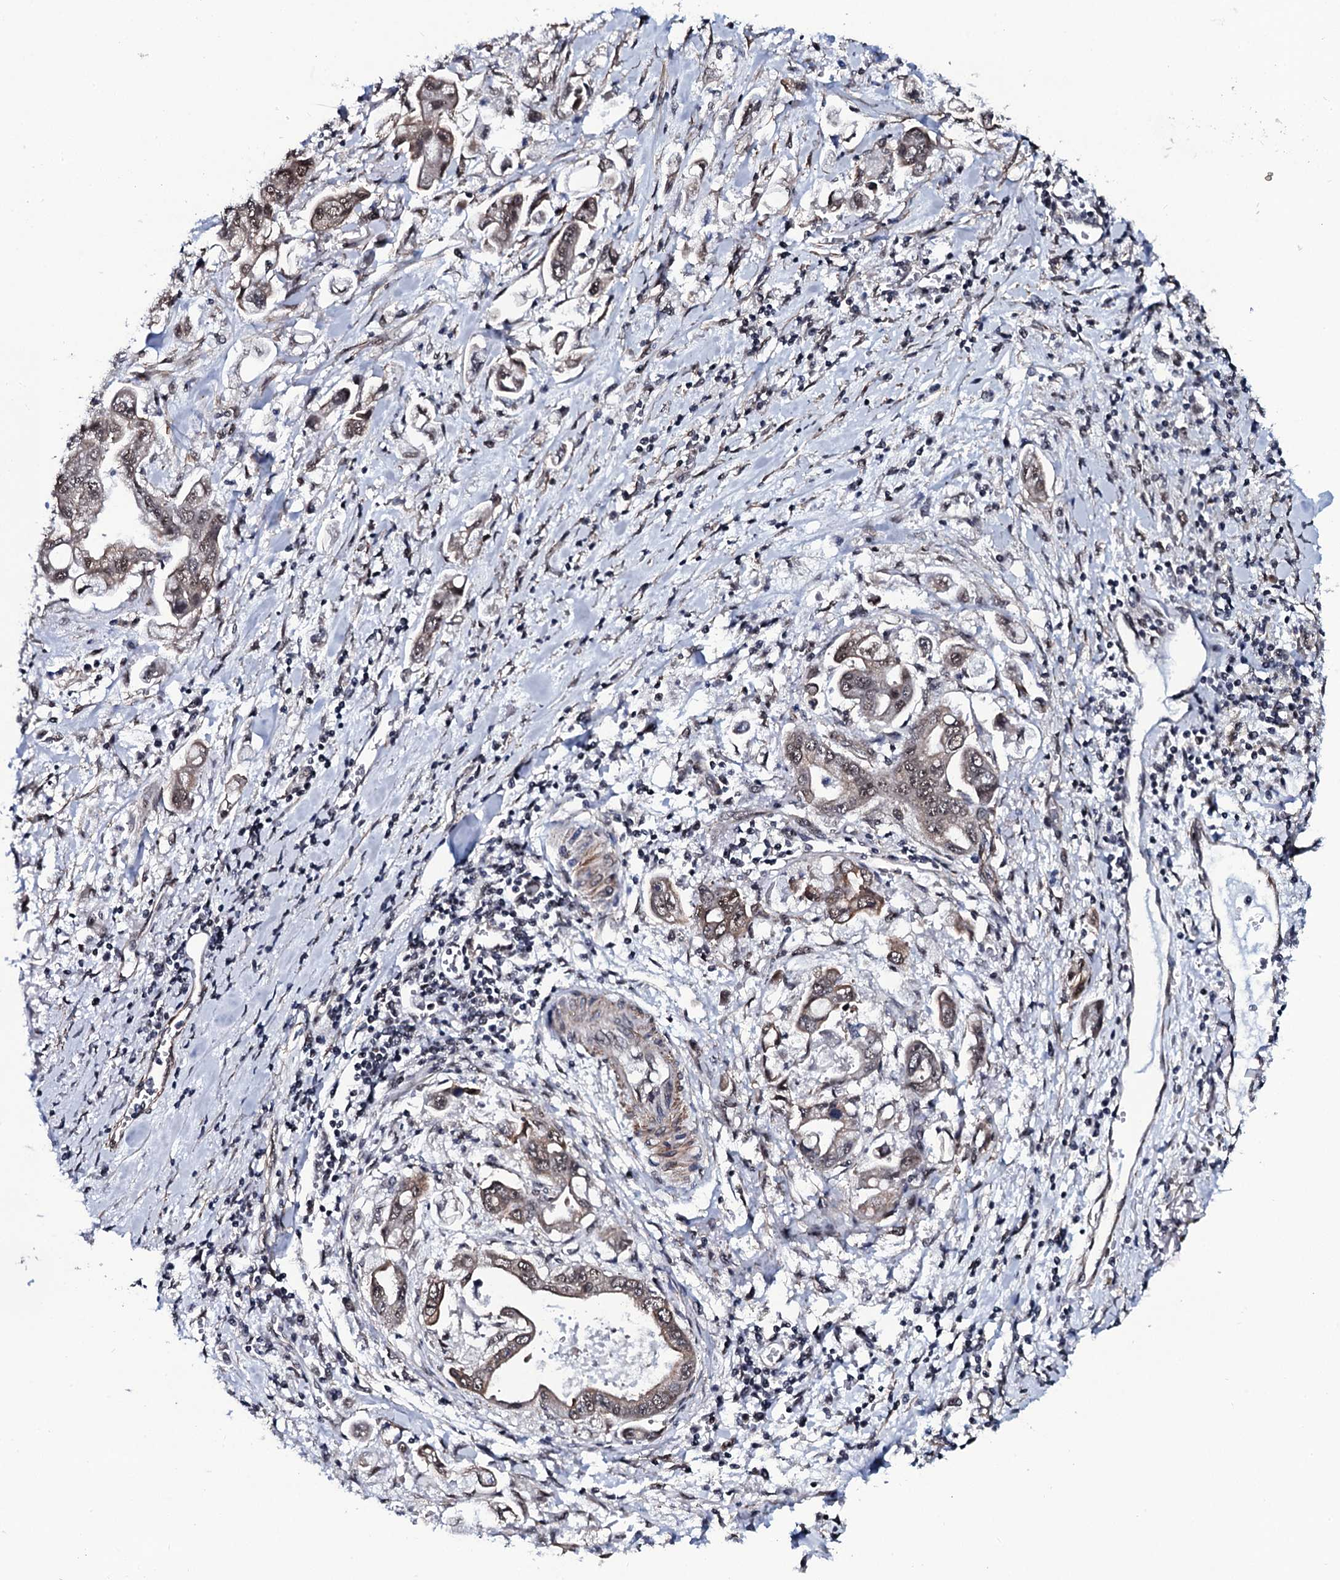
{"staining": {"intensity": "weak", "quantity": ">75%", "location": "nuclear"}, "tissue": "stomach cancer", "cell_type": "Tumor cells", "image_type": "cancer", "snomed": [{"axis": "morphology", "description": "Adenocarcinoma, NOS"}, {"axis": "topography", "description": "Stomach"}], "caption": "Human stomach cancer (adenocarcinoma) stained for a protein (brown) reveals weak nuclear positive staining in approximately >75% of tumor cells.", "gene": "CWC15", "patient": {"sex": "male", "age": 62}}